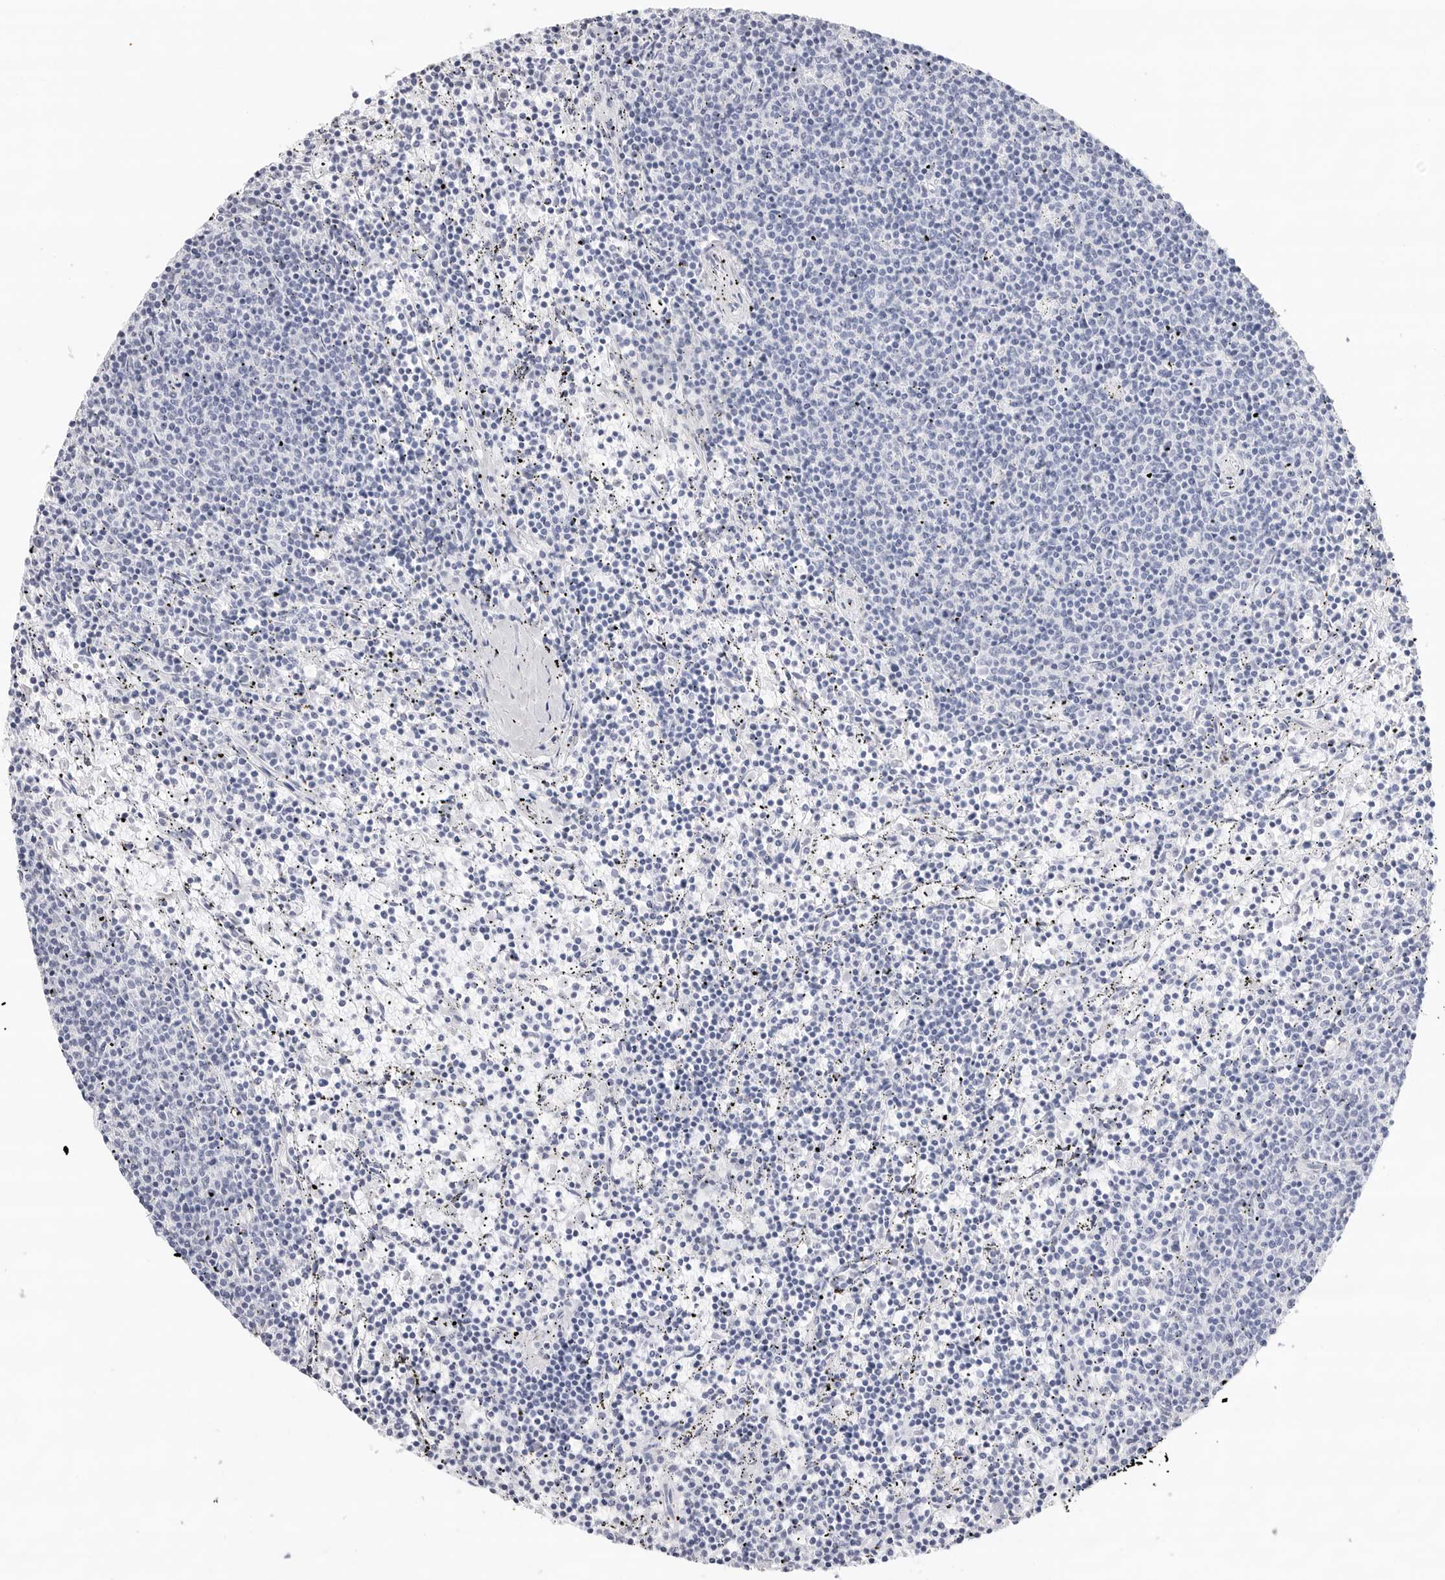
{"staining": {"intensity": "negative", "quantity": "none", "location": "none"}, "tissue": "lymphoma", "cell_type": "Tumor cells", "image_type": "cancer", "snomed": [{"axis": "morphology", "description": "Malignant lymphoma, non-Hodgkin's type, Low grade"}, {"axis": "topography", "description": "Spleen"}], "caption": "This histopathology image is of low-grade malignant lymphoma, non-Hodgkin's type stained with IHC to label a protein in brown with the nuclei are counter-stained blue. There is no positivity in tumor cells. (Stains: DAB (3,3'-diaminobenzidine) immunohistochemistry (IHC) with hematoxylin counter stain, Microscopy: brightfield microscopy at high magnification).", "gene": "SLC19A1", "patient": {"sex": "female", "age": 50}}